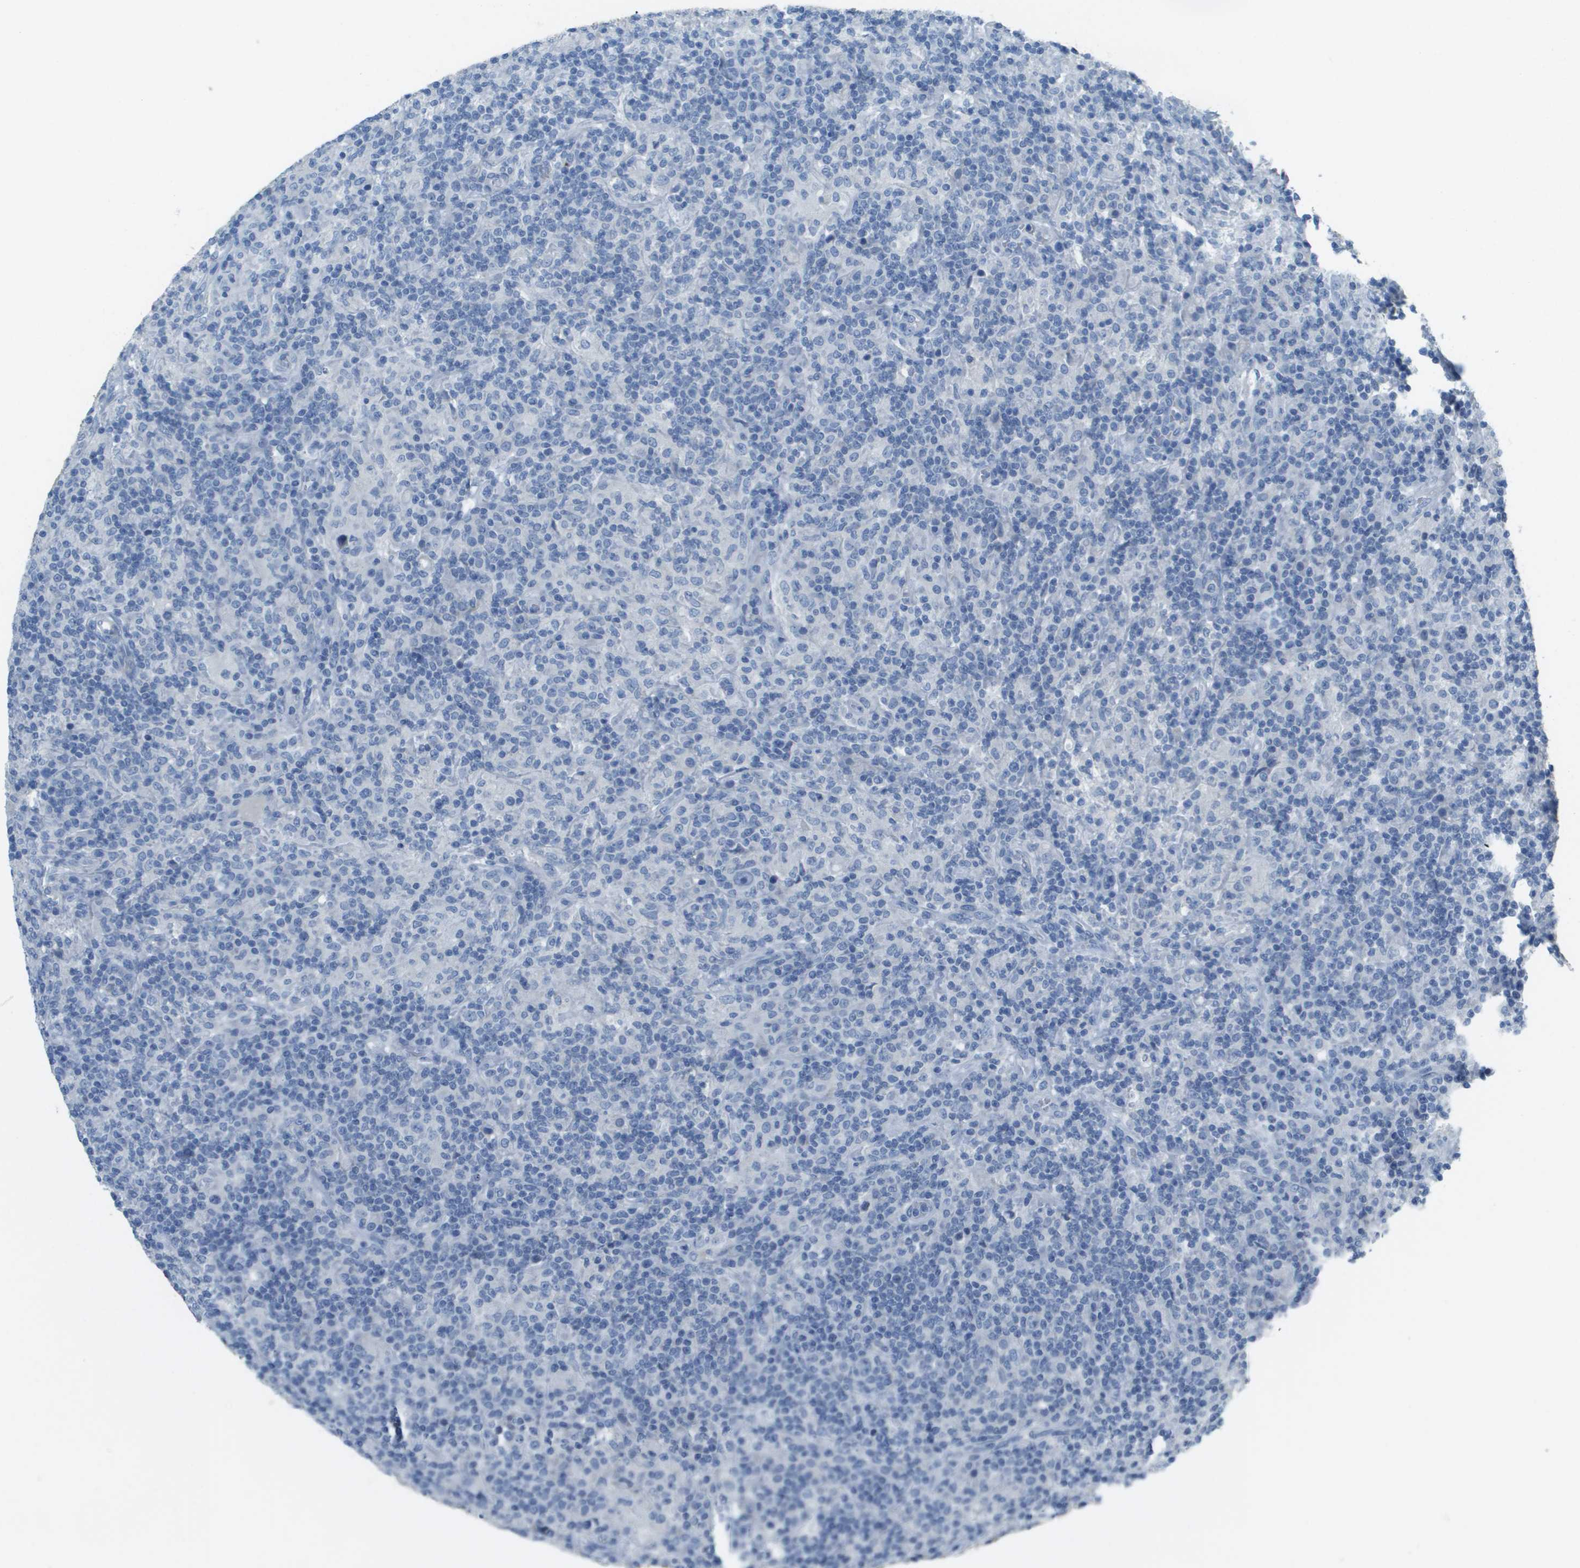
{"staining": {"intensity": "negative", "quantity": "none", "location": "none"}, "tissue": "lymphoma", "cell_type": "Tumor cells", "image_type": "cancer", "snomed": [{"axis": "morphology", "description": "Hodgkin's disease, NOS"}, {"axis": "topography", "description": "Lymph node"}], "caption": "This is a micrograph of immunohistochemistry (IHC) staining of Hodgkin's disease, which shows no expression in tumor cells.", "gene": "PTGDR2", "patient": {"sex": "male", "age": 70}}